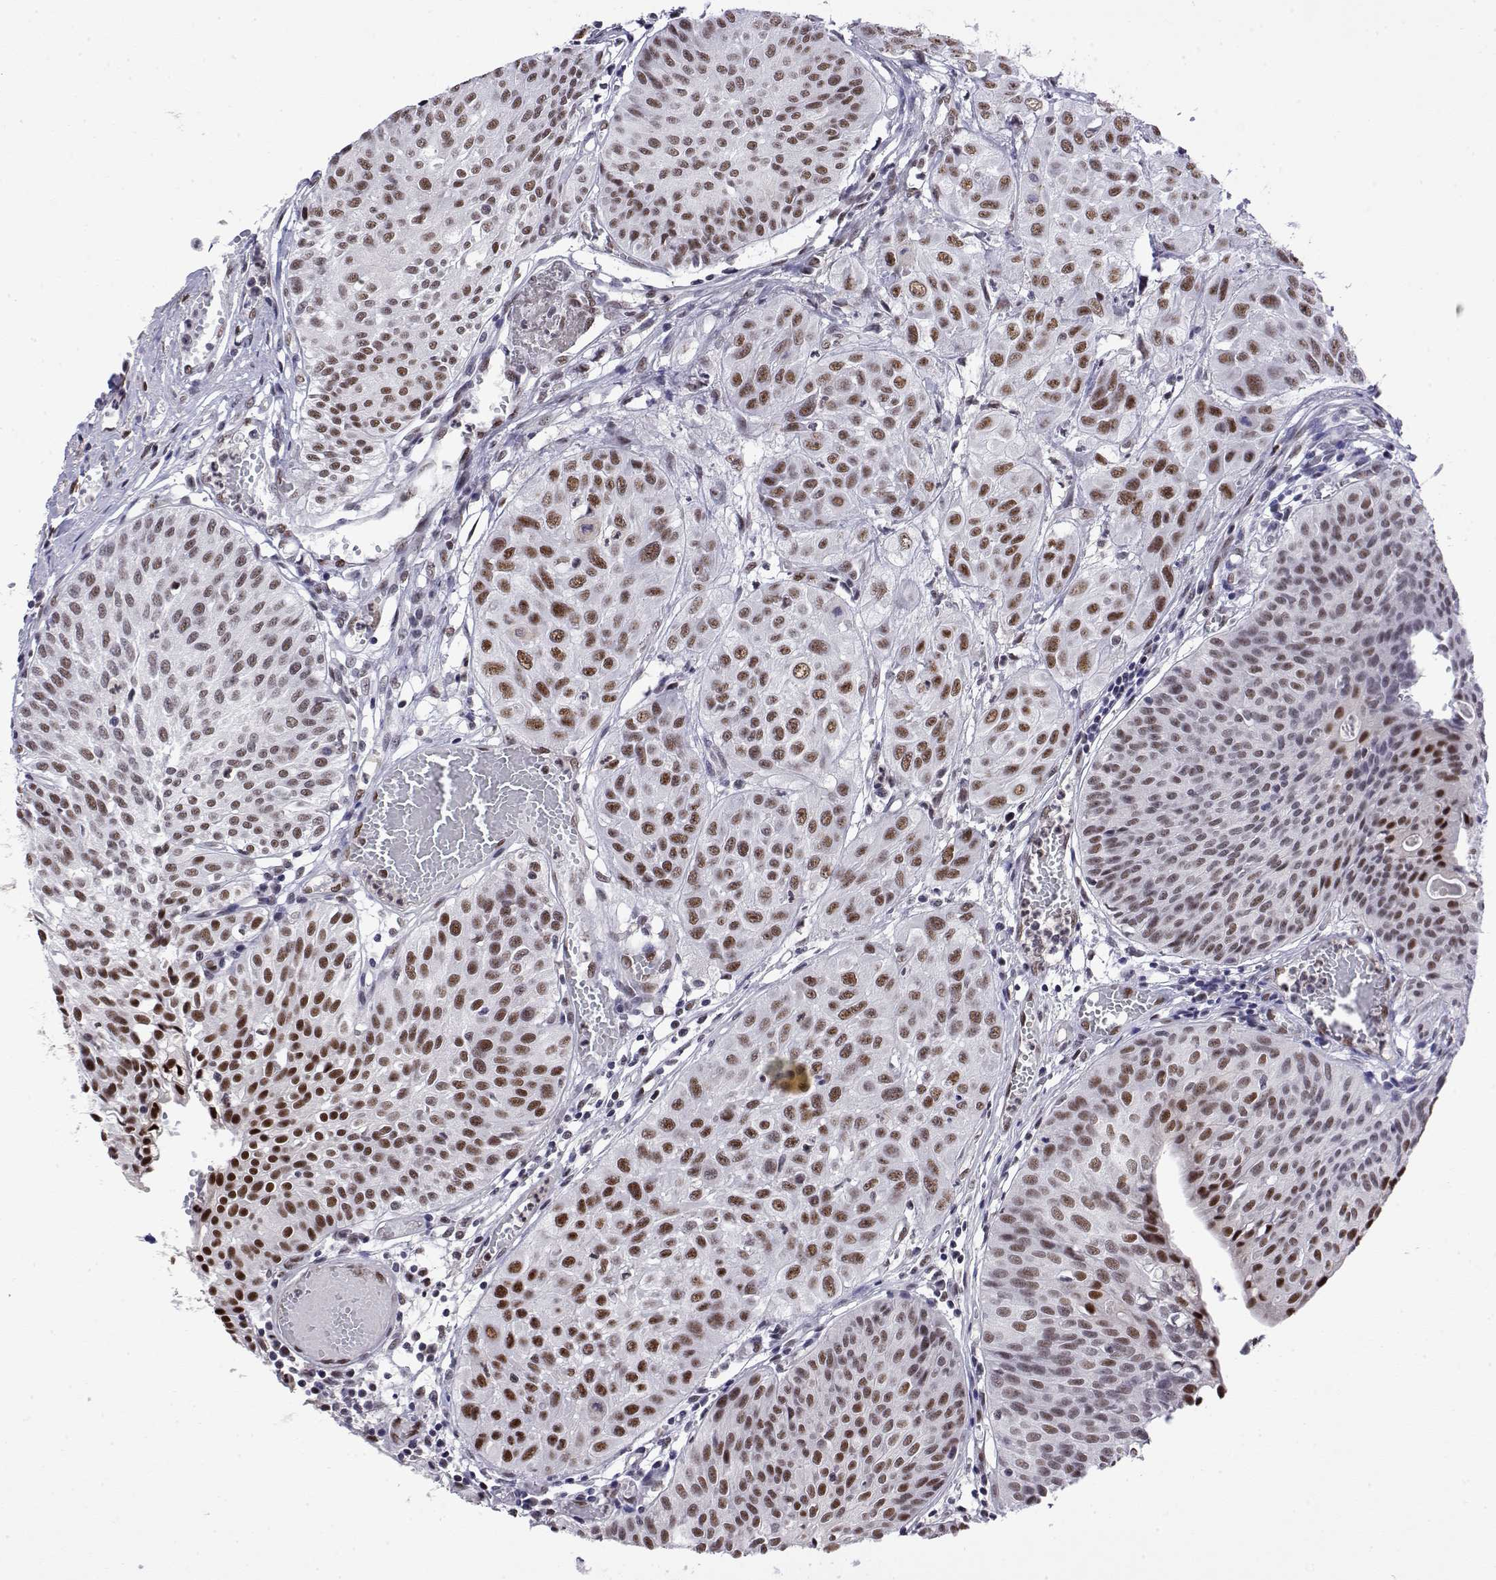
{"staining": {"intensity": "moderate", "quantity": "25%-75%", "location": "nuclear"}, "tissue": "urothelial cancer", "cell_type": "Tumor cells", "image_type": "cancer", "snomed": [{"axis": "morphology", "description": "Urothelial carcinoma, High grade"}, {"axis": "topography", "description": "Urinary bladder"}], "caption": "This is a histology image of IHC staining of high-grade urothelial carcinoma, which shows moderate positivity in the nuclear of tumor cells.", "gene": "POLDIP3", "patient": {"sex": "male", "age": 57}}